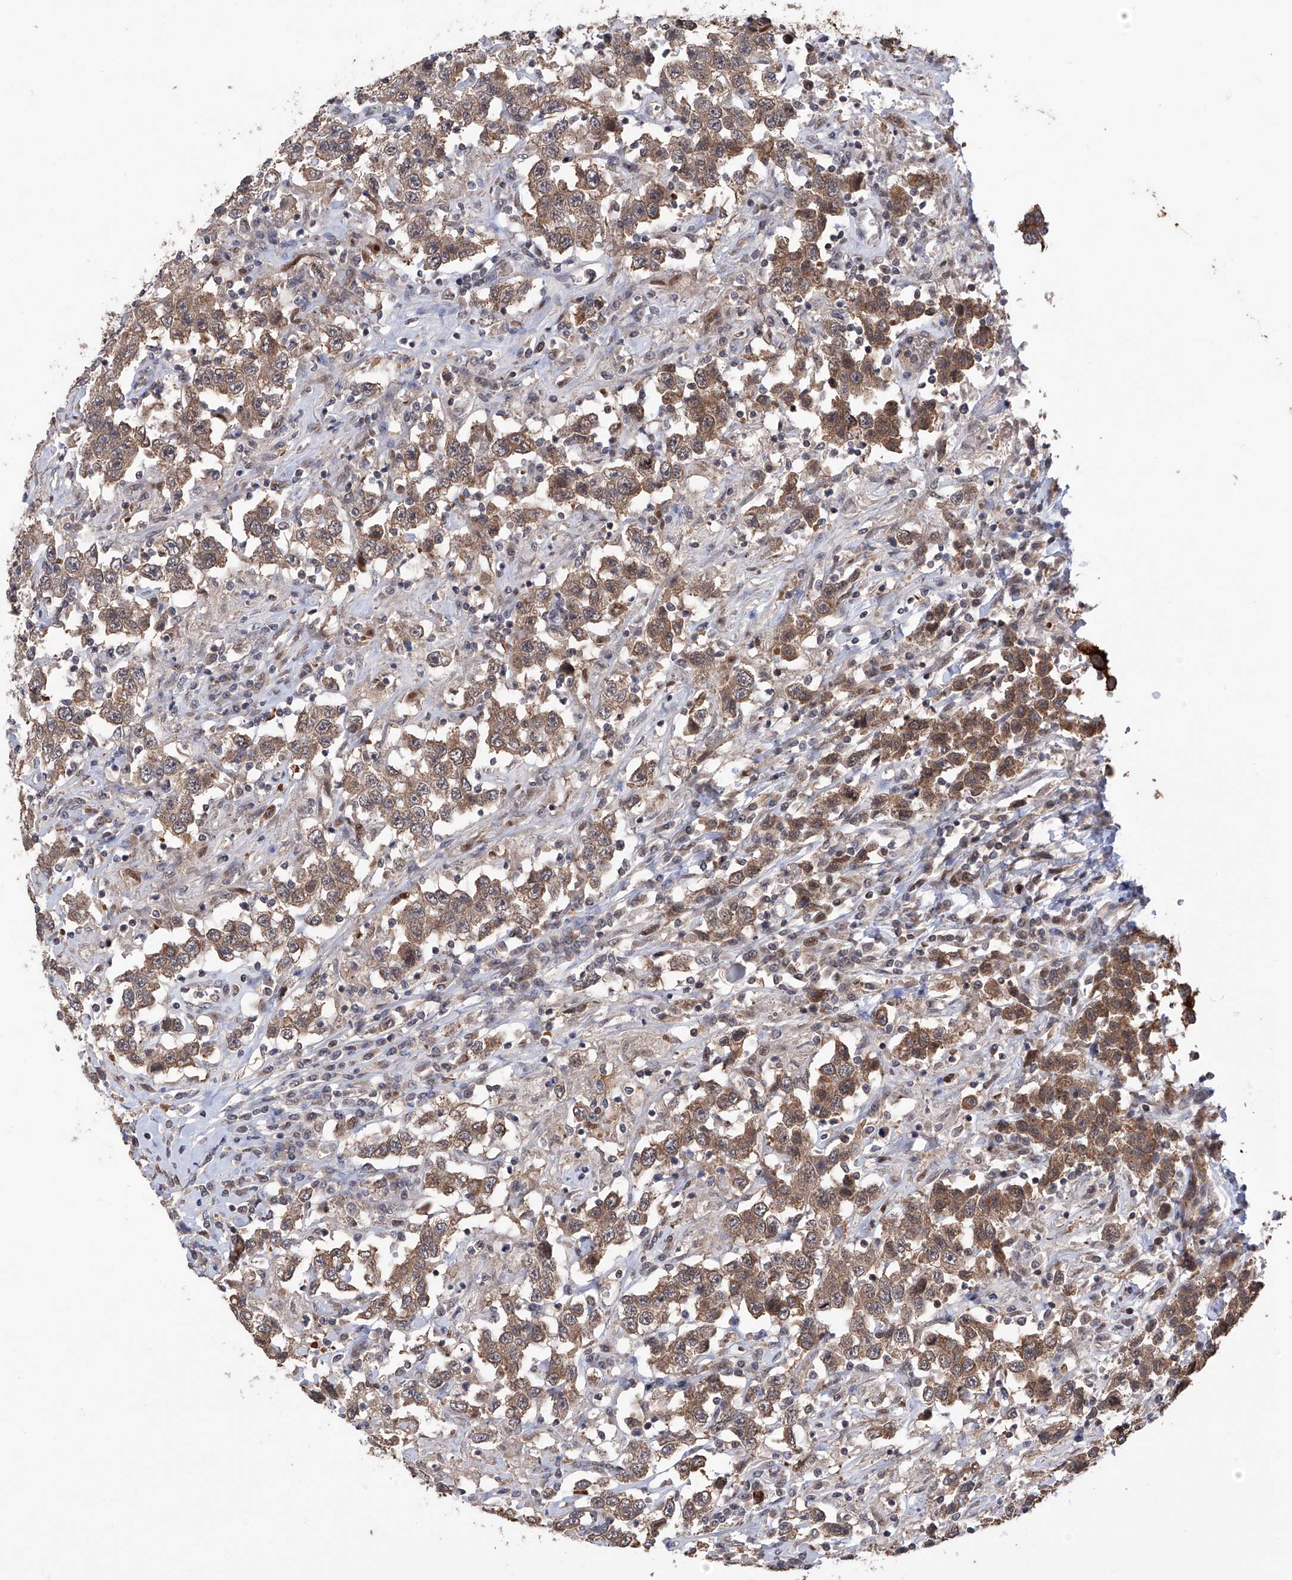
{"staining": {"intensity": "moderate", "quantity": ">75%", "location": "cytoplasmic/membranous"}, "tissue": "testis cancer", "cell_type": "Tumor cells", "image_type": "cancer", "snomed": [{"axis": "morphology", "description": "Seminoma, NOS"}, {"axis": "topography", "description": "Testis"}], "caption": "DAB immunohistochemical staining of human testis cancer displays moderate cytoplasmic/membranous protein positivity in about >75% of tumor cells. The staining was performed using DAB, with brown indicating positive protein expression. Nuclei are stained blue with hematoxylin.", "gene": "LYSMD4", "patient": {"sex": "male", "age": 41}}